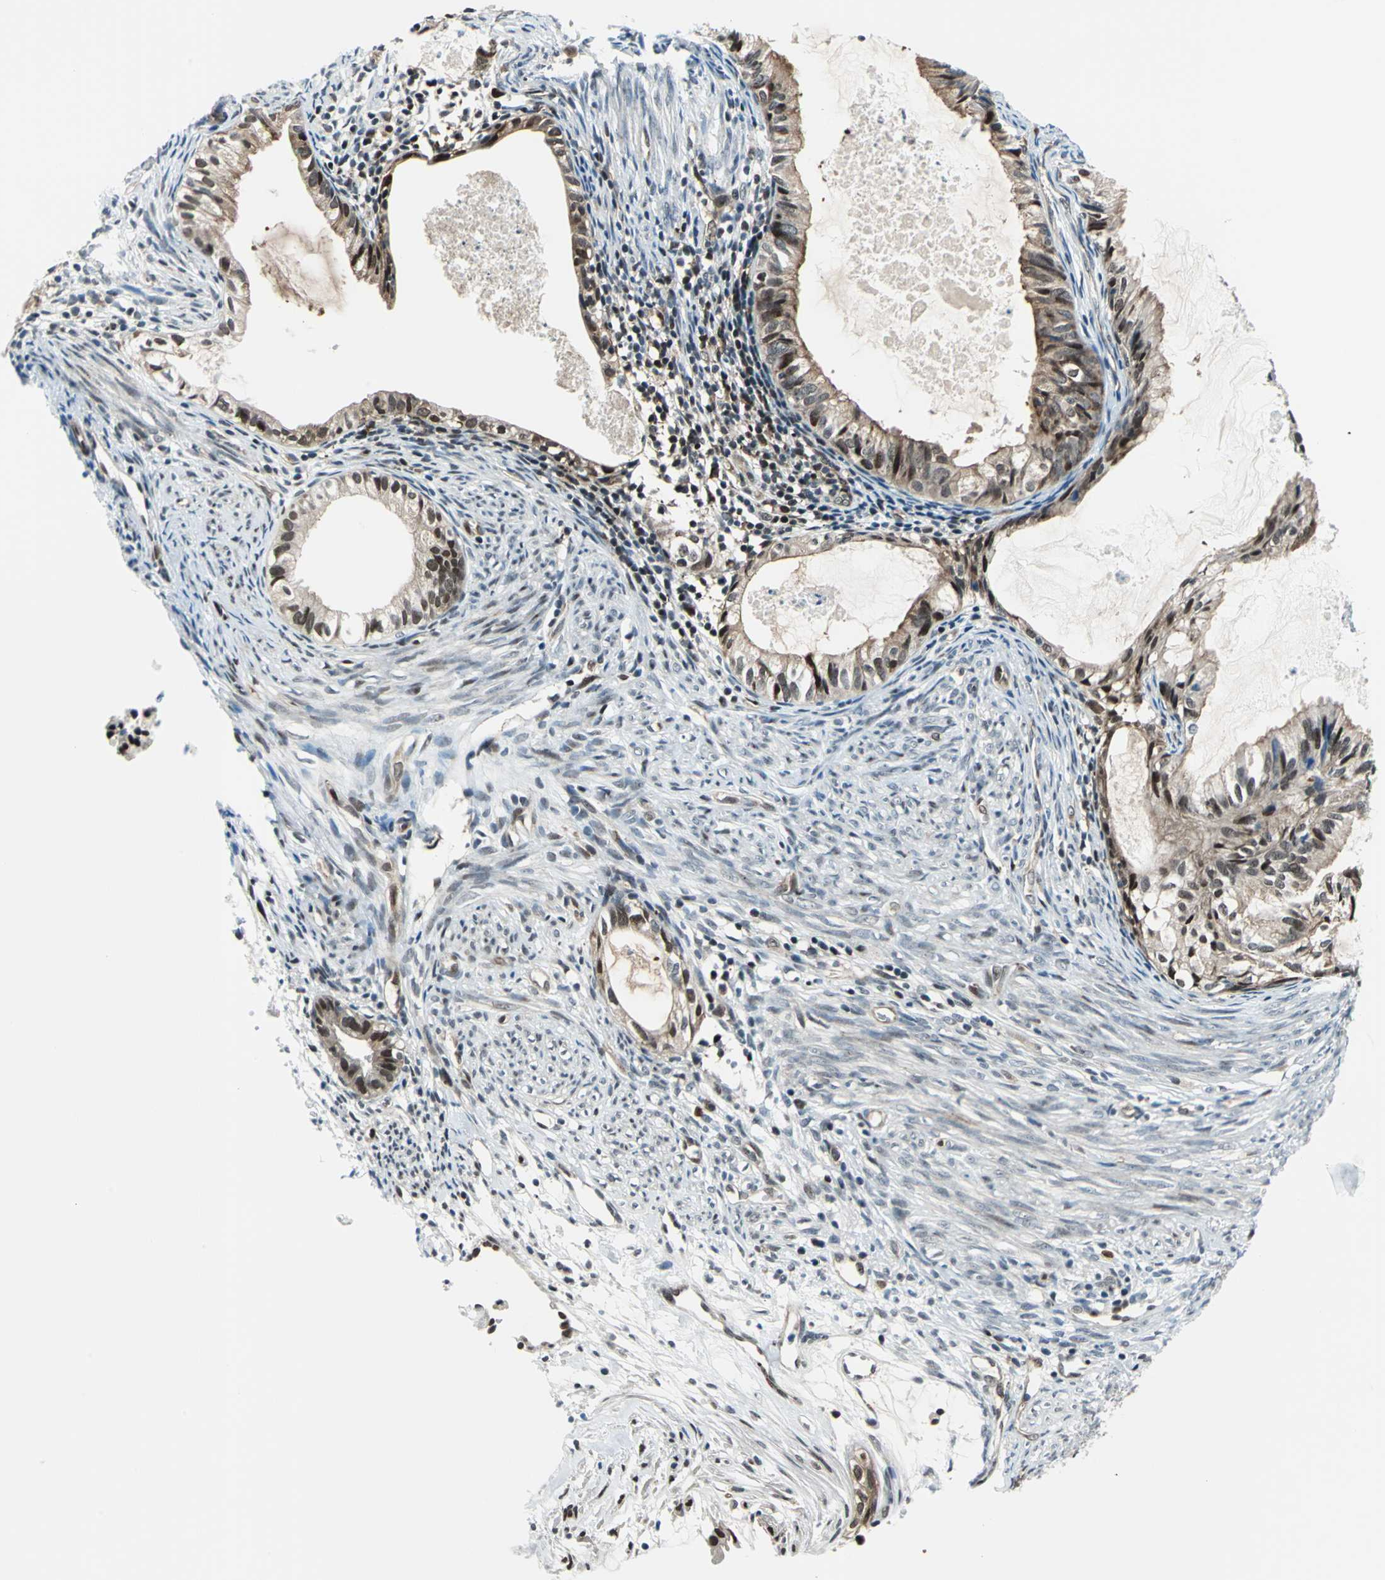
{"staining": {"intensity": "moderate", "quantity": "25%-75%", "location": "cytoplasmic/membranous,nuclear"}, "tissue": "cervical cancer", "cell_type": "Tumor cells", "image_type": "cancer", "snomed": [{"axis": "morphology", "description": "Normal tissue, NOS"}, {"axis": "morphology", "description": "Adenocarcinoma, NOS"}, {"axis": "topography", "description": "Cervix"}, {"axis": "topography", "description": "Endometrium"}], "caption": "Tumor cells reveal medium levels of moderate cytoplasmic/membranous and nuclear positivity in approximately 25%-75% of cells in human adenocarcinoma (cervical).", "gene": "POLR3K", "patient": {"sex": "female", "age": 86}}